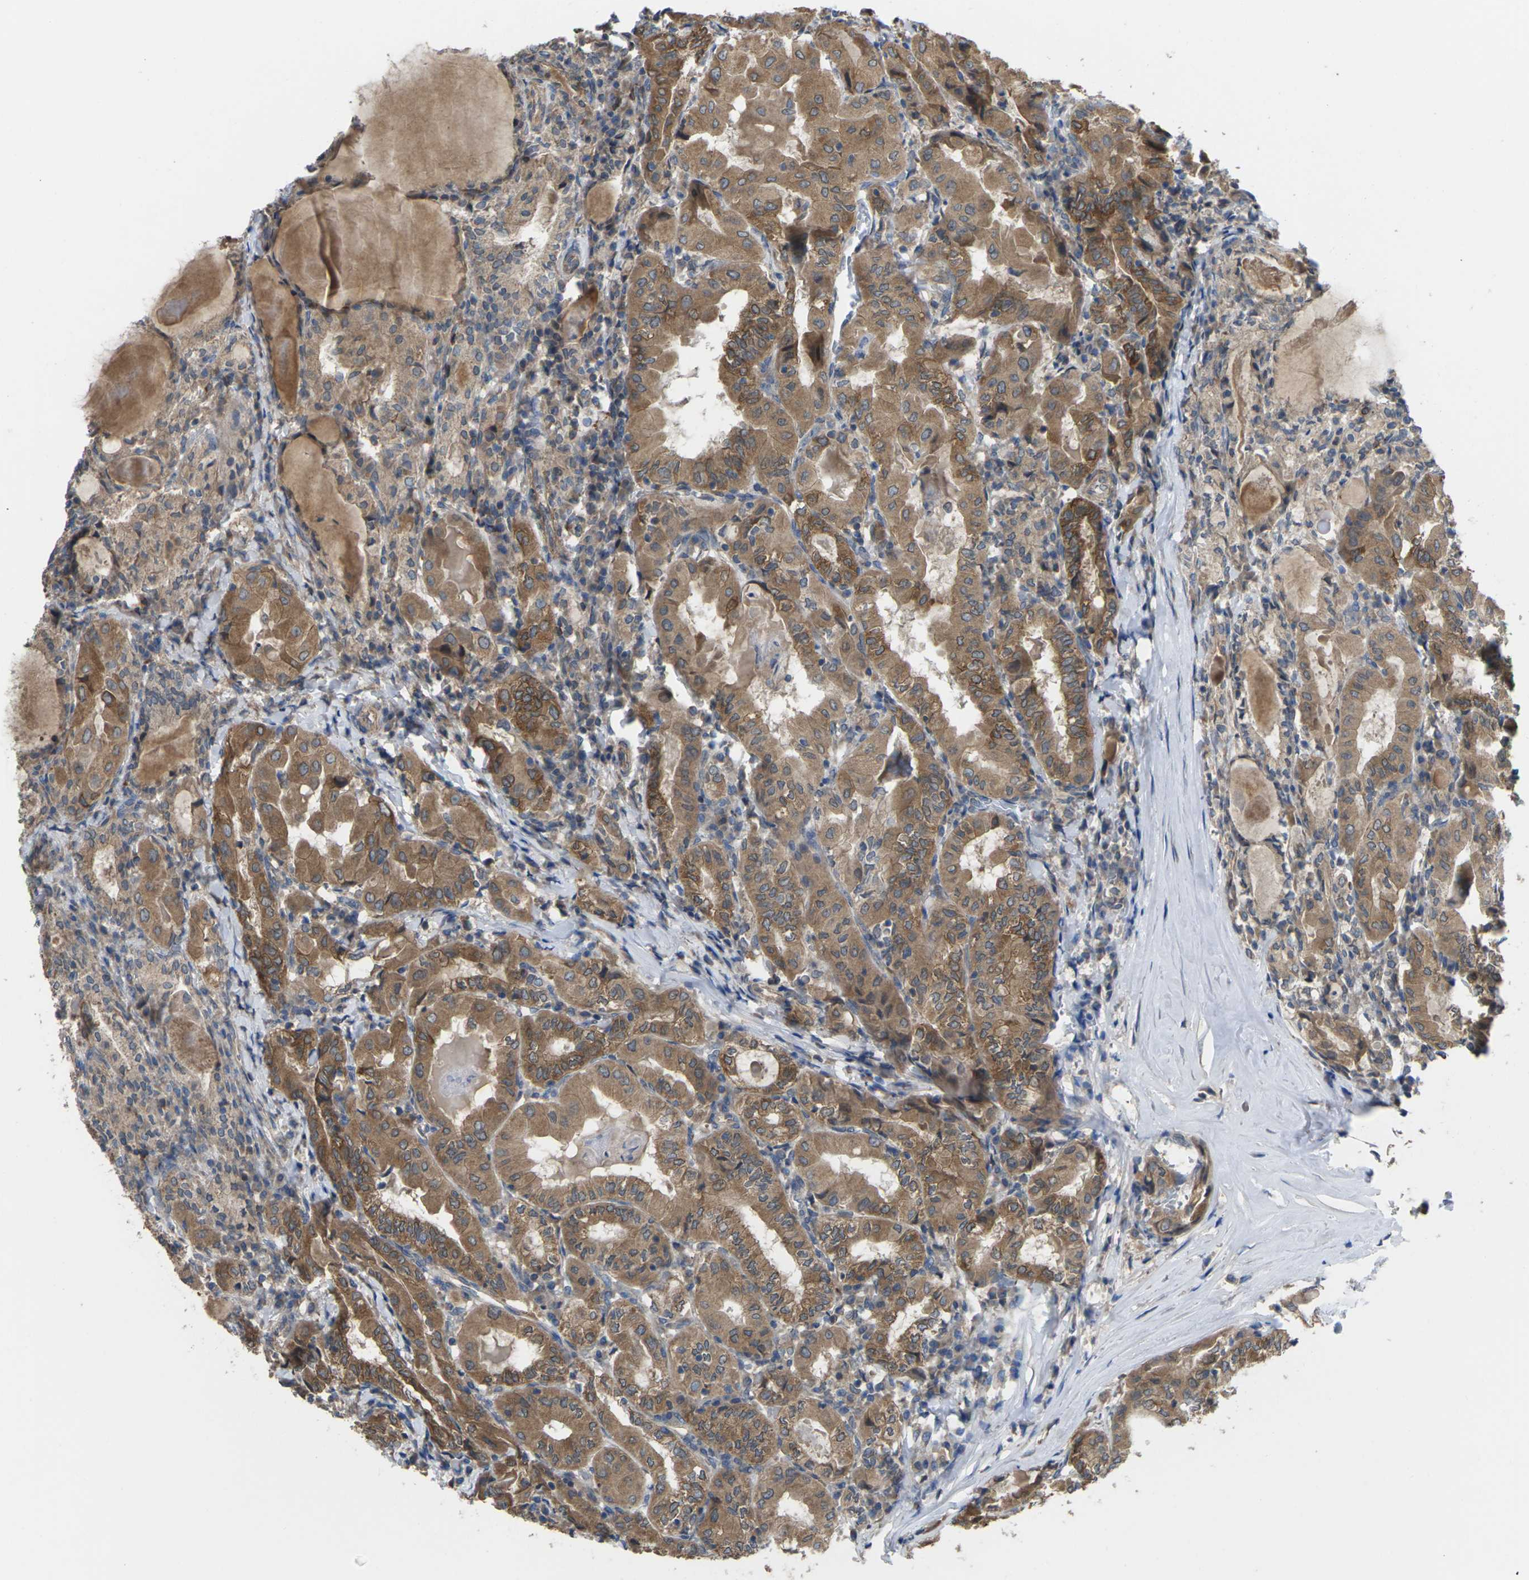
{"staining": {"intensity": "moderate", "quantity": ">75%", "location": "cytoplasmic/membranous"}, "tissue": "thyroid cancer", "cell_type": "Tumor cells", "image_type": "cancer", "snomed": [{"axis": "morphology", "description": "Papillary adenocarcinoma, NOS"}, {"axis": "topography", "description": "Thyroid gland"}], "caption": "Protein expression analysis of human thyroid cancer (papillary adenocarcinoma) reveals moderate cytoplasmic/membranous expression in approximately >75% of tumor cells. The protein is shown in brown color, while the nuclei are stained blue.", "gene": "TIAM1", "patient": {"sex": "female", "age": 42}}